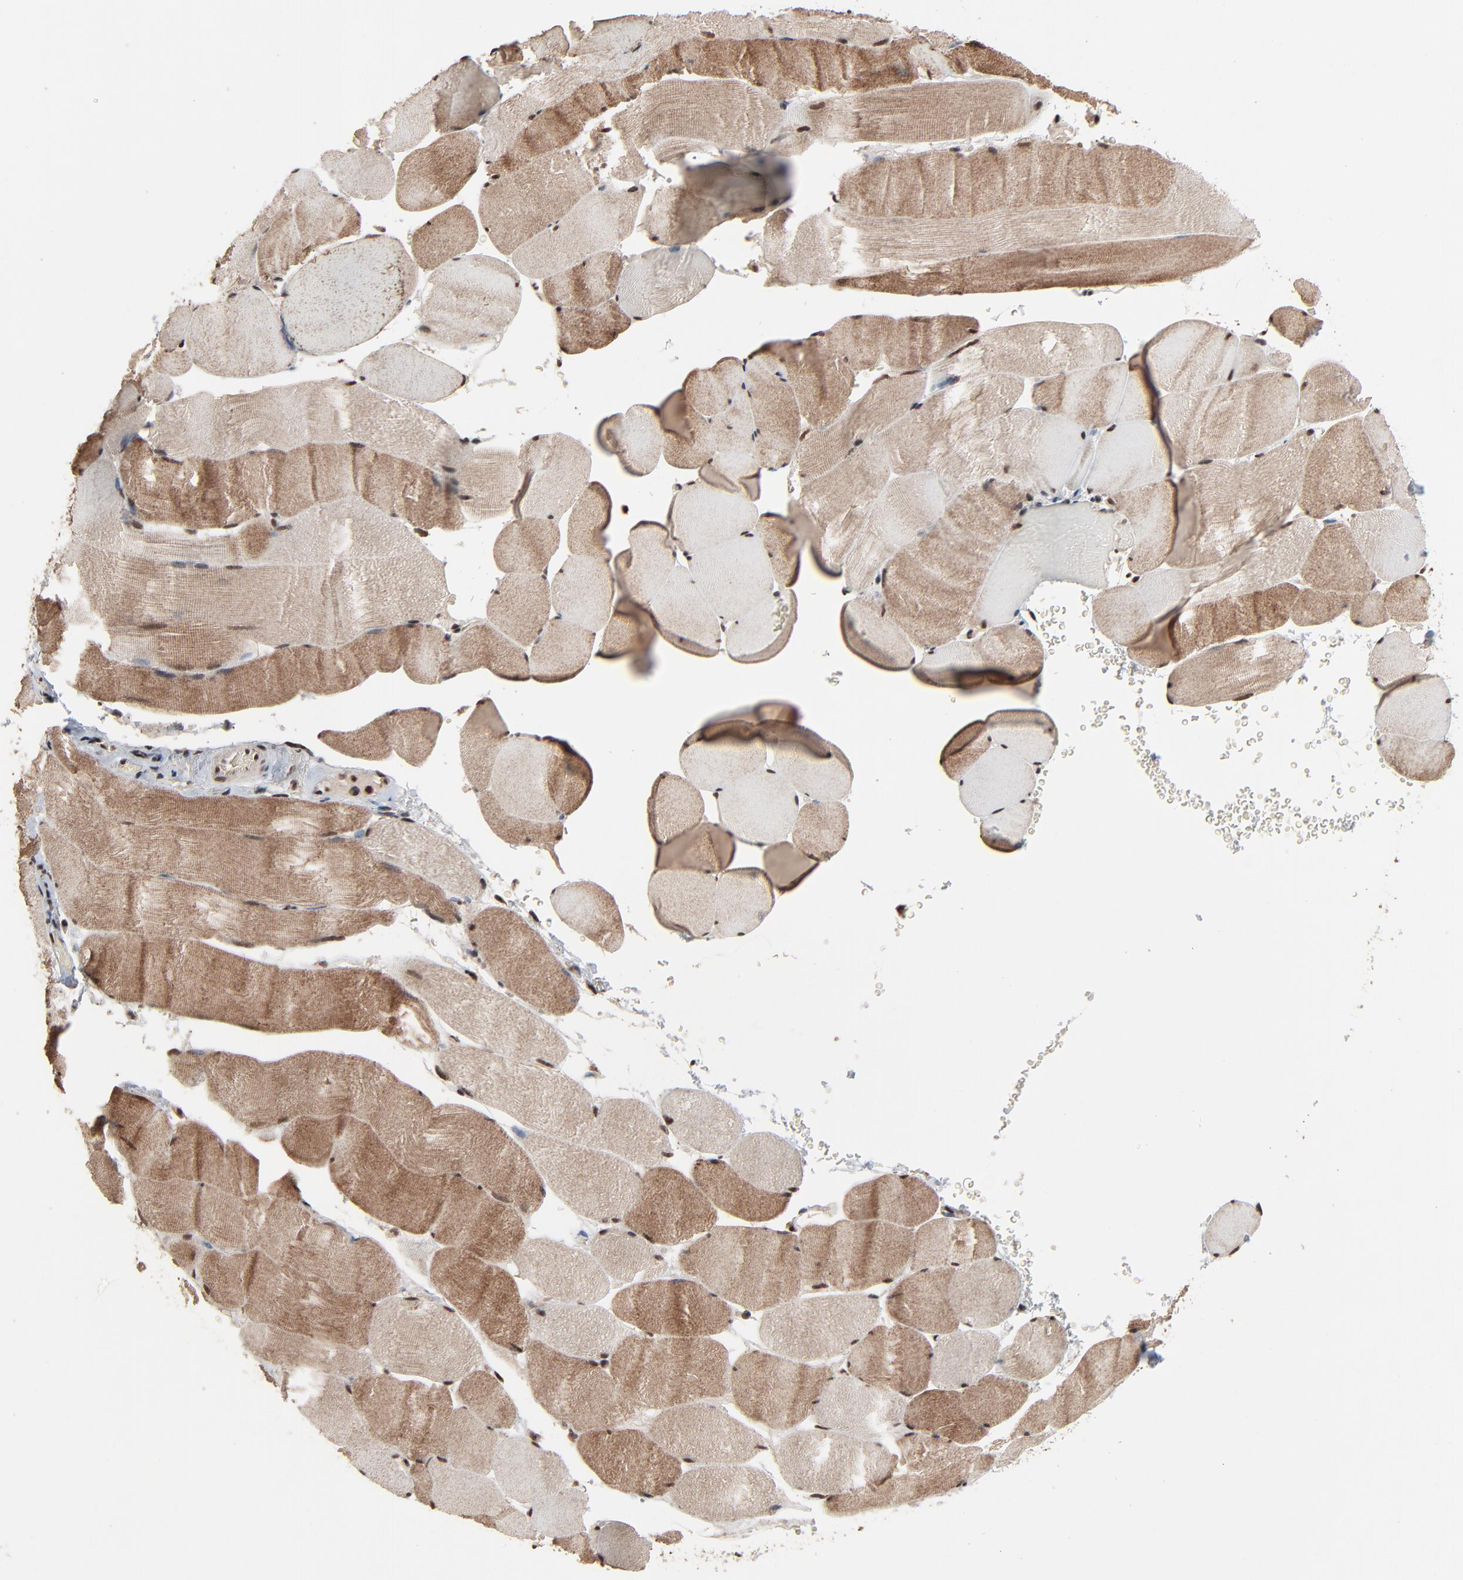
{"staining": {"intensity": "moderate", "quantity": "25%-75%", "location": "cytoplasmic/membranous"}, "tissue": "skeletal muscle", "cell_type": "Myocytes", "image_type": "normal", "snomed": [{"axis": "morphology", "description": "Normal tissue, NOS"}, {"axis": "topography", "description": "Skeletal muscle"}], "caption": "Normal skeletal muscle demonstrates moderate cytoplasmic/membranous positivity in approximately 25%-75% of myocytes Ihc stains the protein in brown and the nuclei are stained blue..", "gene": "RPS6KA3", "patient": {"sex": "male", "age": 62}}